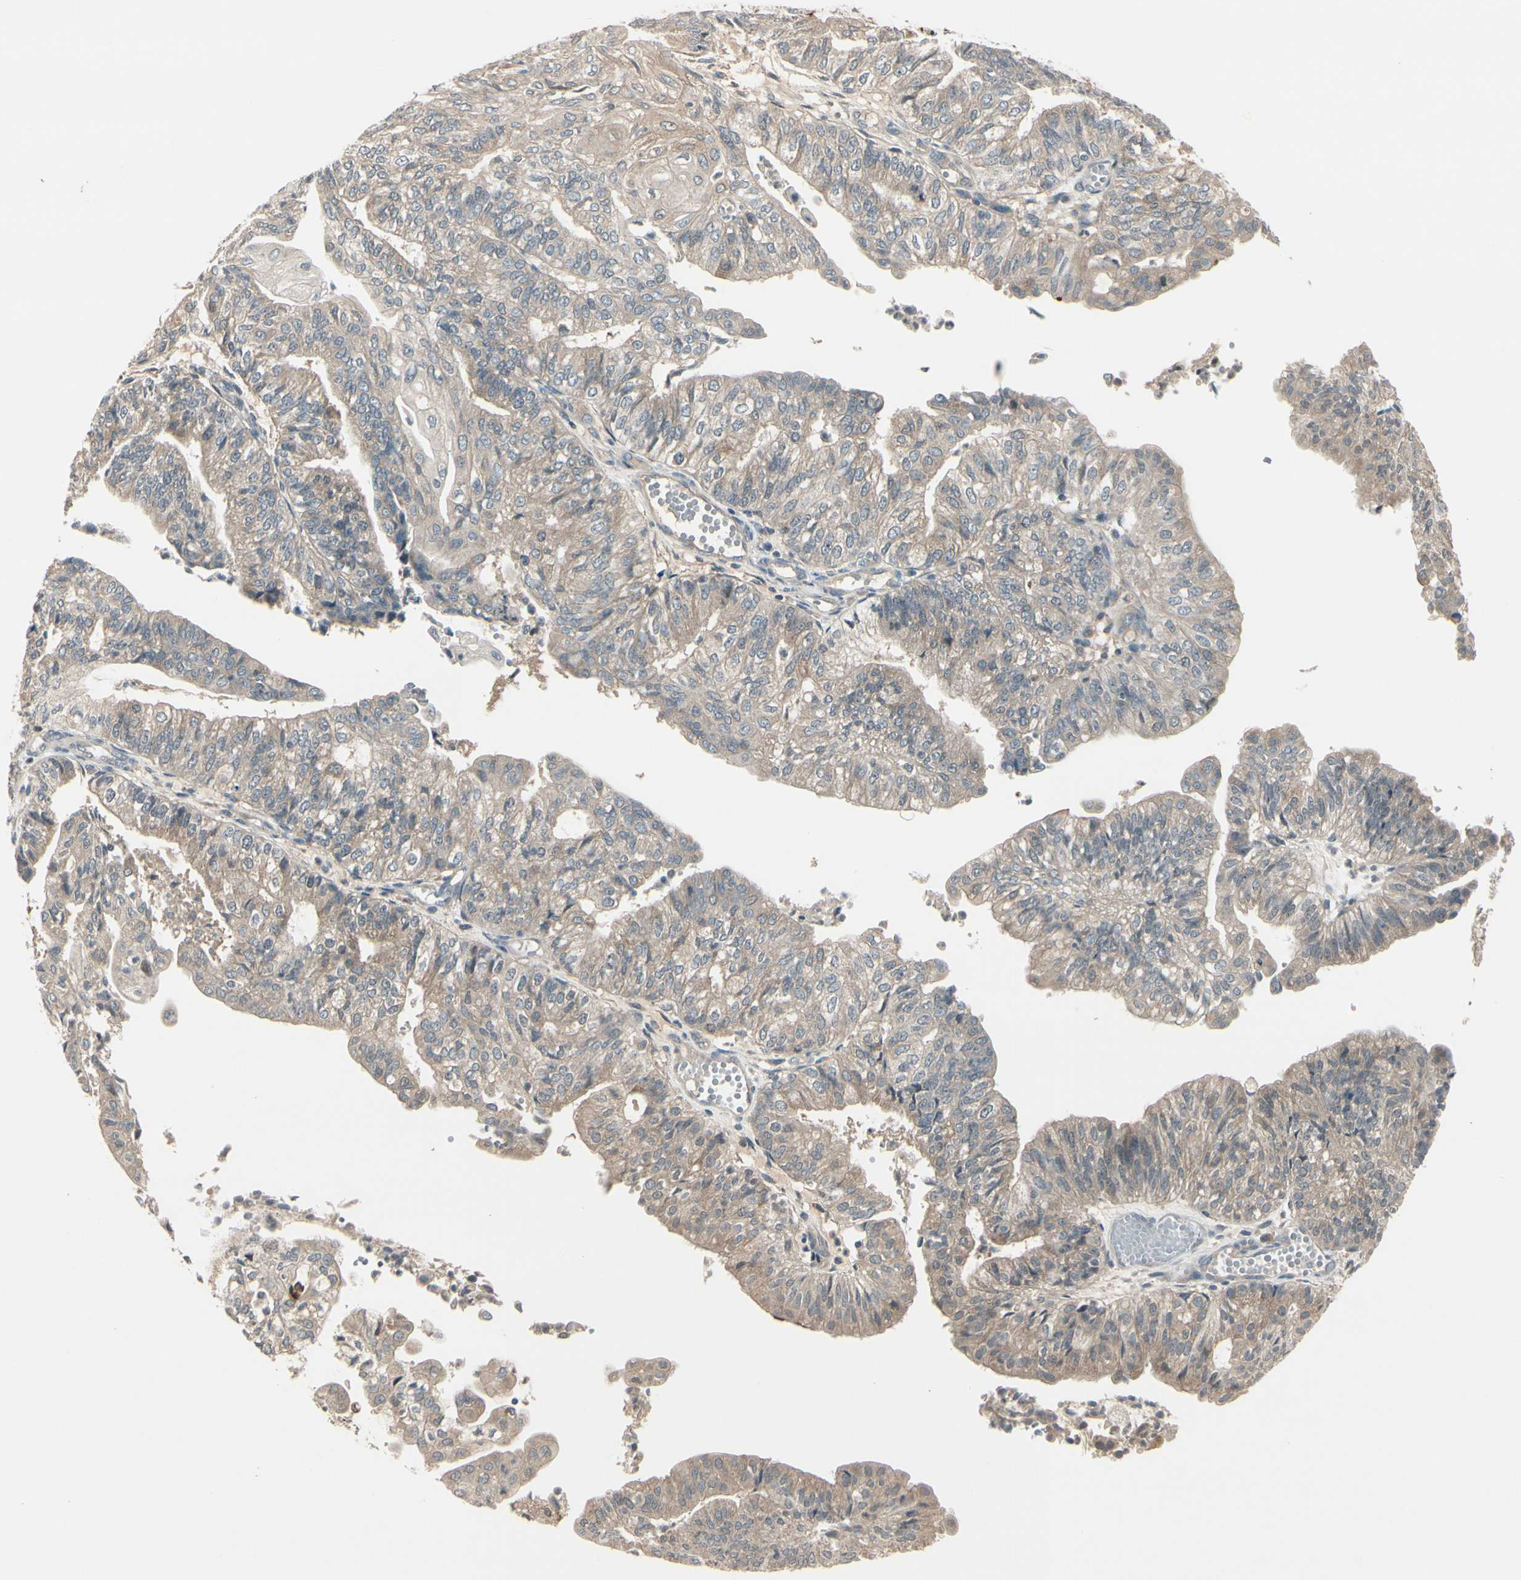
{"staining": {"intensity": "weak", "quantity": "<25%", "location": "cytoplasmic/membranous"}, "tissue": "endometrial cancer", "cell_type": "Tumor cells", "image_type": "cancer", "snomed": [{"axis": "morphology", "description": "Adenocarcinoma, NOS"}, {"axis": "topography", "description": "Endometrium"}], "caption": "IHC of human adenocarcinoma (endometrial) shows no expression in tumor cells.", "gene": "FHDC1", "patient": {"sex": "female", "age": 59}}